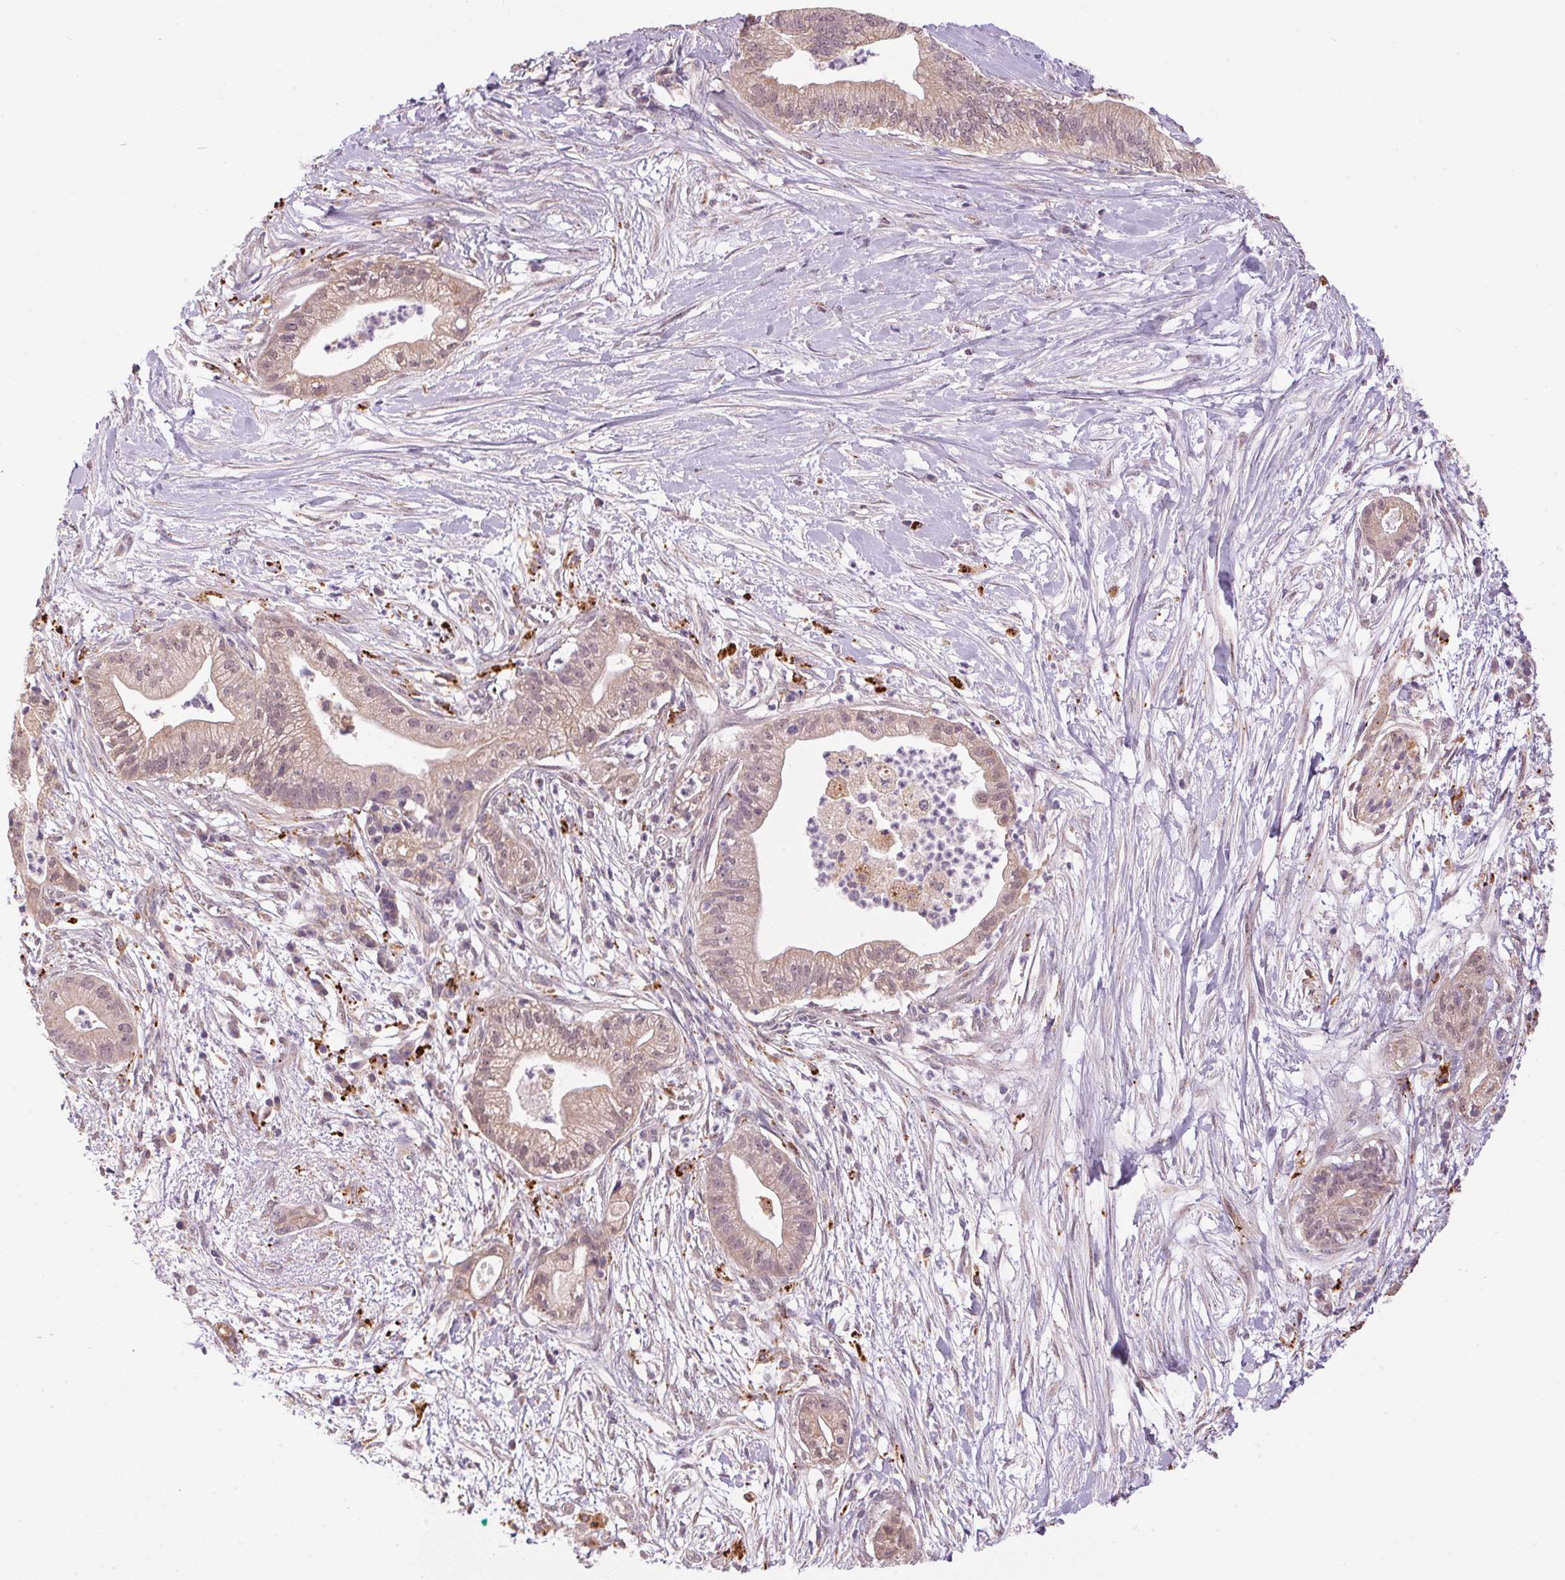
{"staining": {"intensity": "weak", "quantity": ">75%", "location": "cytoplasmic/membranous"}, "tissue": "pancreatic cancer", "cell_type": "Tumor cells", "image_type": "cancer", "snomed": [{"axis": "morphology", "description": "Normal tissue, NOS"}, {"axis": "morphology", "description": "Adenocarcinoma, NOS"}, {"axis": "topography", "description": "Lymph node"}, {"axis": "topography", "description": "Pancreas"}], "caption": "This image exhibits IHC staining of human adenocarcinoma (pancreatic), with low weak cytoplasmic/membranous positivity in about >75% of tumor cells.", "gene": "ADH5", "patient": {"sex": "female", "age": 58}}